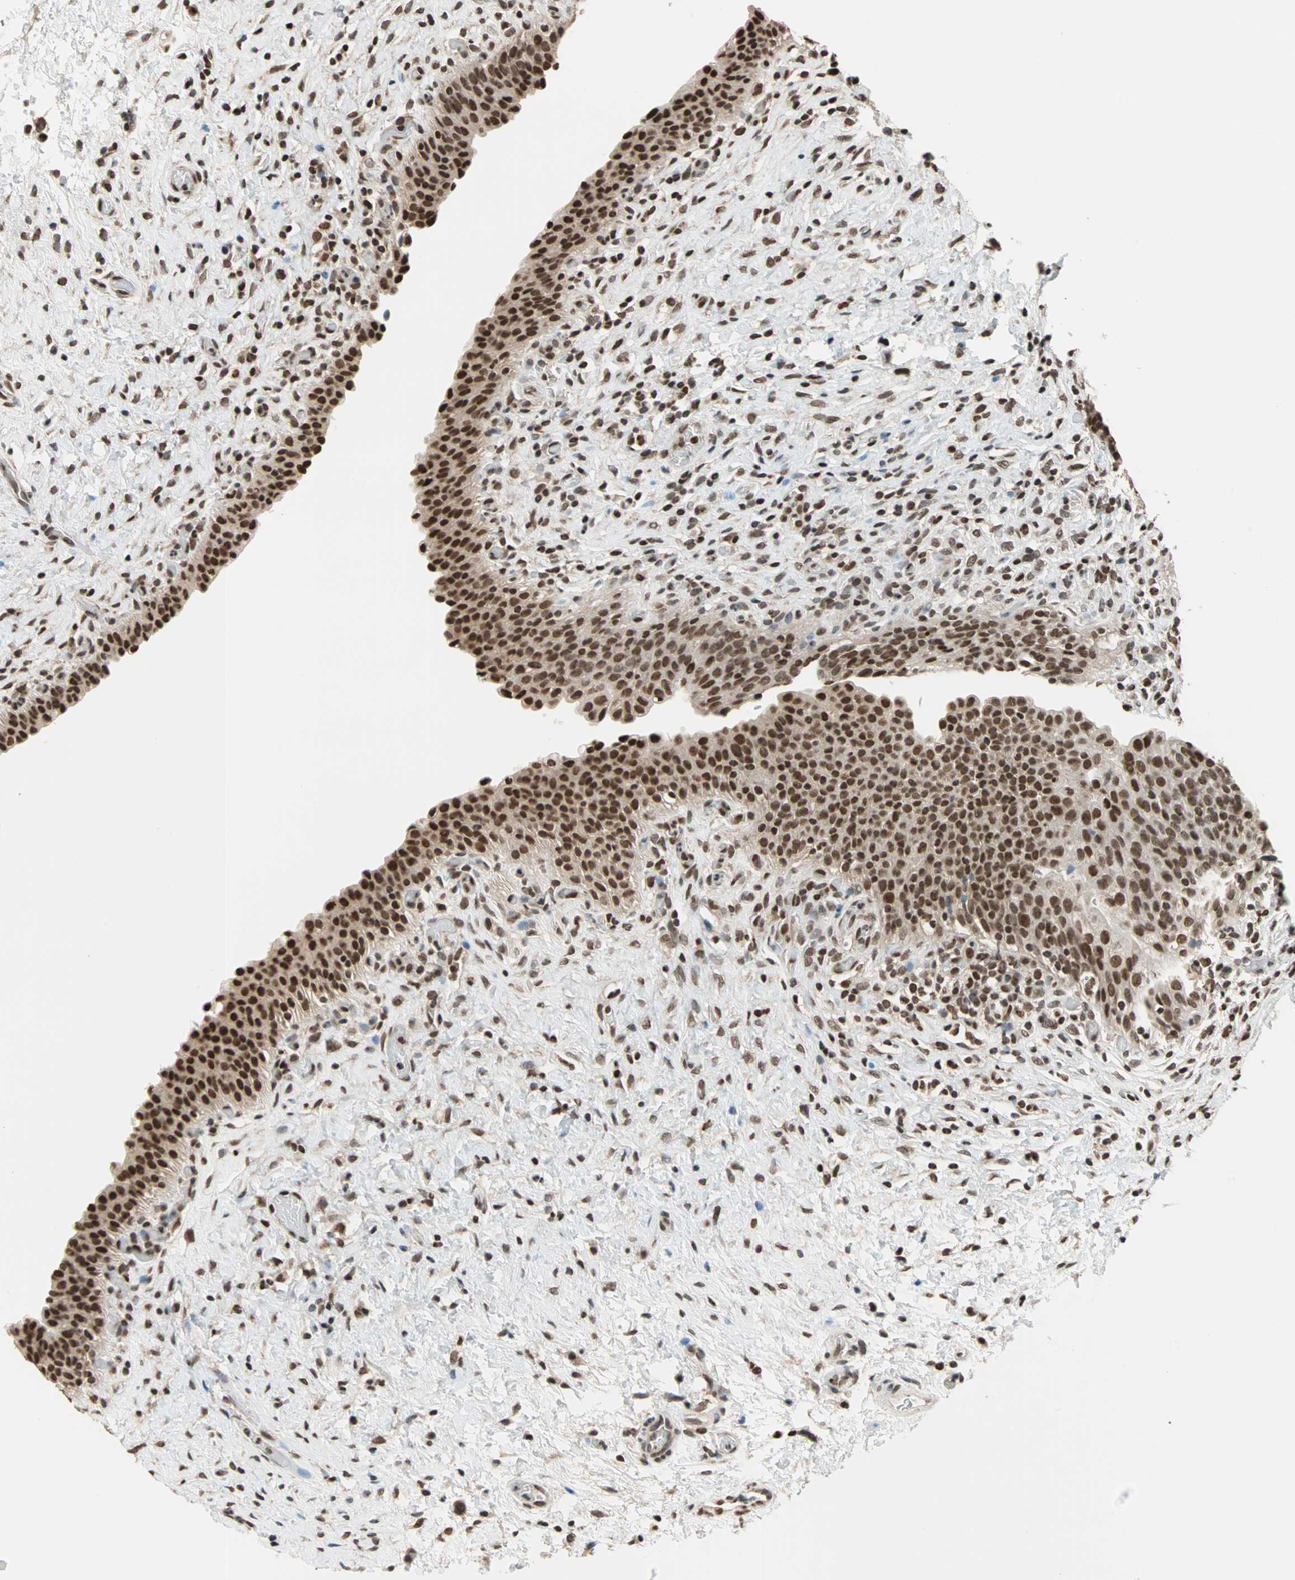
{"staining": {"intensity": "strong", "quantity": ">75%", "location": "nuclear"}, "tissue": "urinary bladder", "cell_type": "Urothelial cells", "image_type": "normal", "snomed": [{"axis": "morphology", "description": "Normal tissue, NOS"}, {"axis": "topography", "description": "Urinary bladder"}], "caption": "Urinary bladder stained with DAB immunohistochemistry (IHC) shows high levels of strong nuclear expression in approximately >75% of urothelial cells. The protein is stained brown, and the nuclei are stained in blue (DAB IHC with brightfield microscopy, high magnification).", "gene": "DAZAP1", "patient": {"sex": "male", "age": 51}}